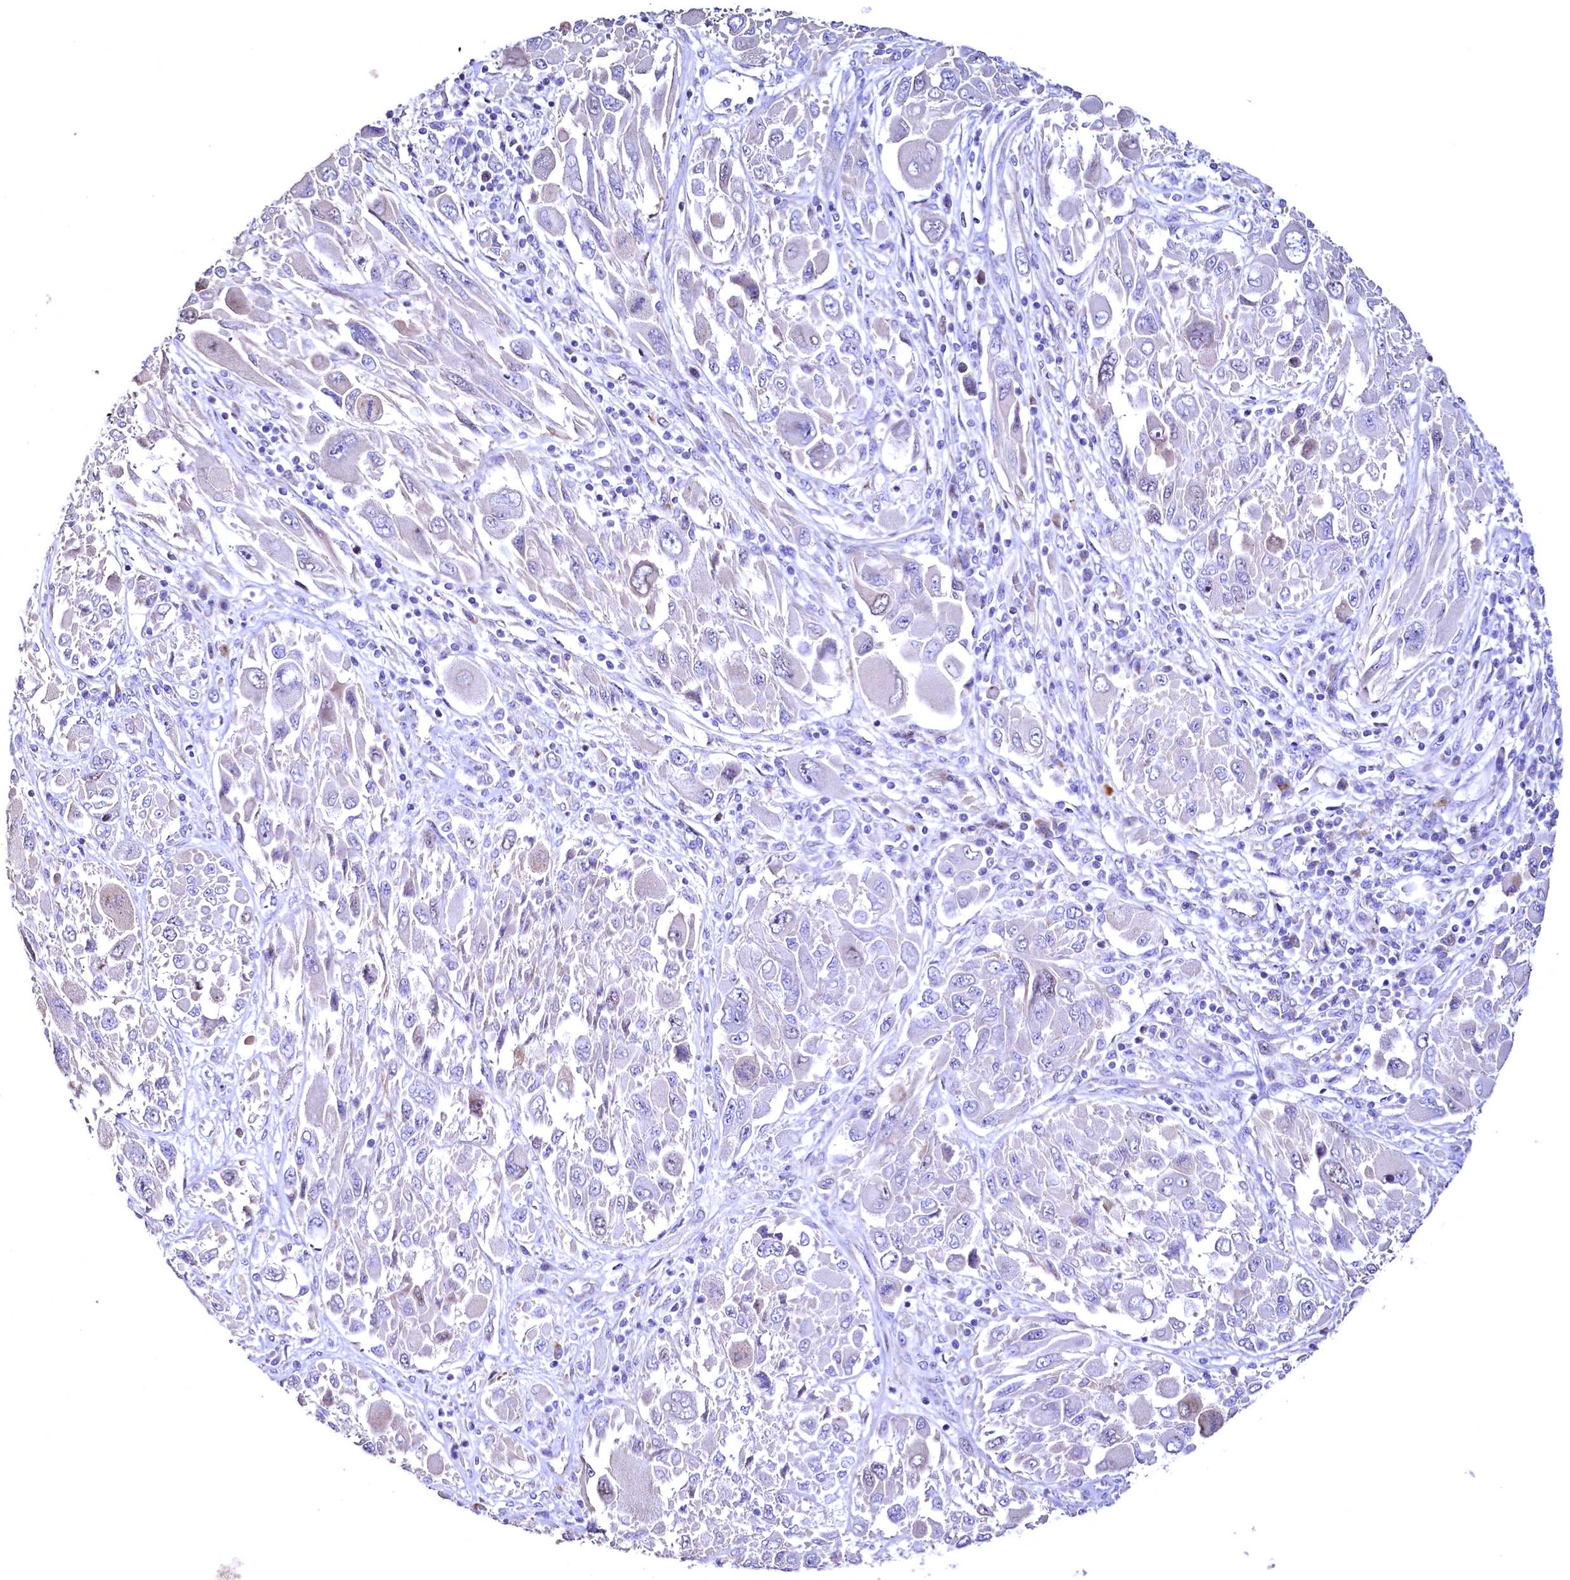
{"staining": {"intensity": "negative", "quantity": "none", "location": "none"}, "tissue": "melanoma", "cell_type": "Tumor cells", "image_type": "cancer", "snomed": [{"axis": "morphology", "description": "Malignant melanoma, NOS"}, {"axis": "topography", "description": "Skin"}], "caption": "The immunohistochemistry histopathology image has no significant positivity in tumor cells of melanoma tissue.", "gene": "WNT8A", "patient": {"sex": "female", "age": 91}}